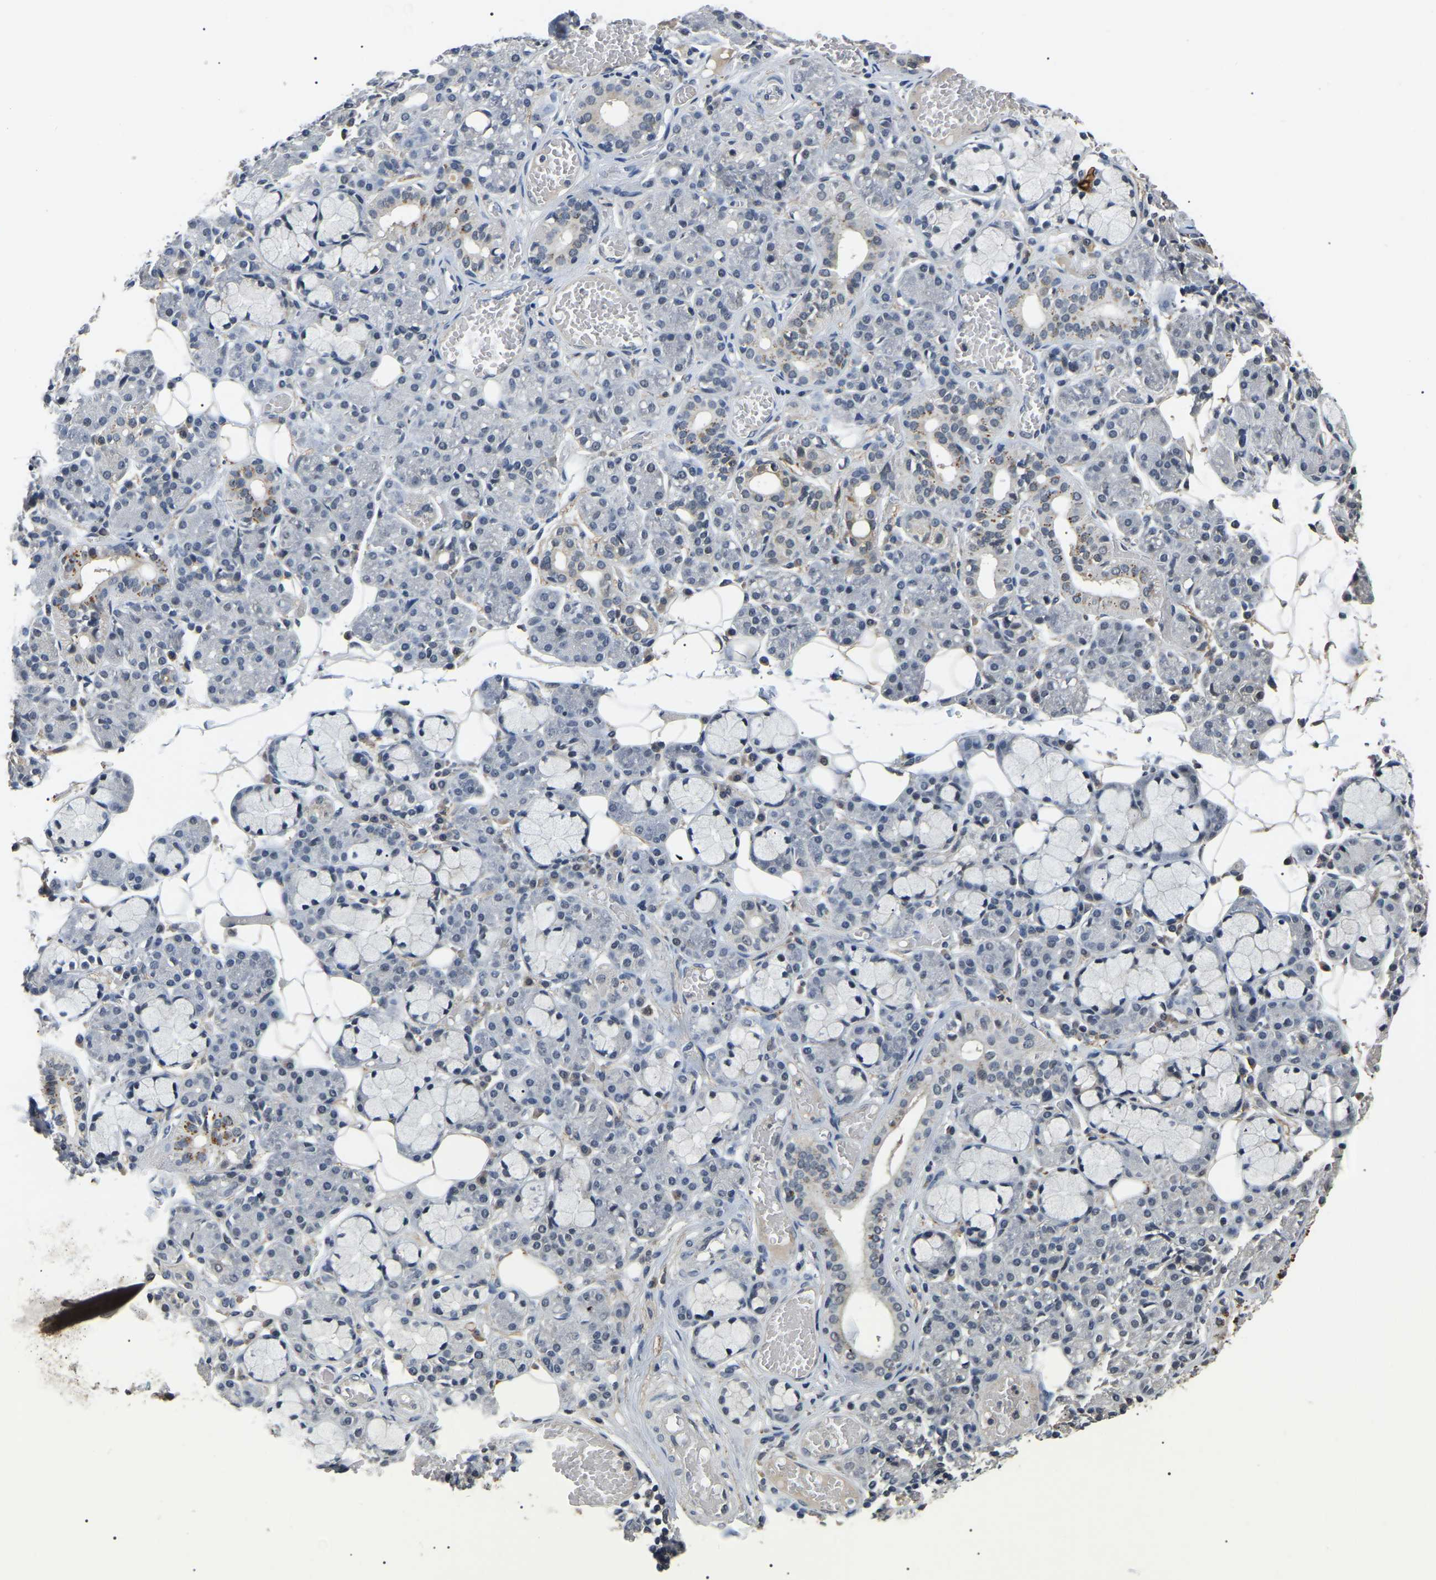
{"staining": {"intensity": "weak", "quantity": "<25%", "location": "cytoplasmic/membranous"}, "tissue": "salivary gland", "cell_type": "Glandular cells", "image_type": "normal", "snomed": [{"axis": "morphology", "description": "Normal tissue, NOS"}, {"axis": "topography", "description": "Salivary gland"}], "caption": "Immunohistochemistry (IHC) image of benign salivary gland stained for a protein (brown), which exhibits no expression in glandular cells. Nuclei are stained in blue.", "gene": "PPM1E", "patient": {"sex": "male", "age": 63}}